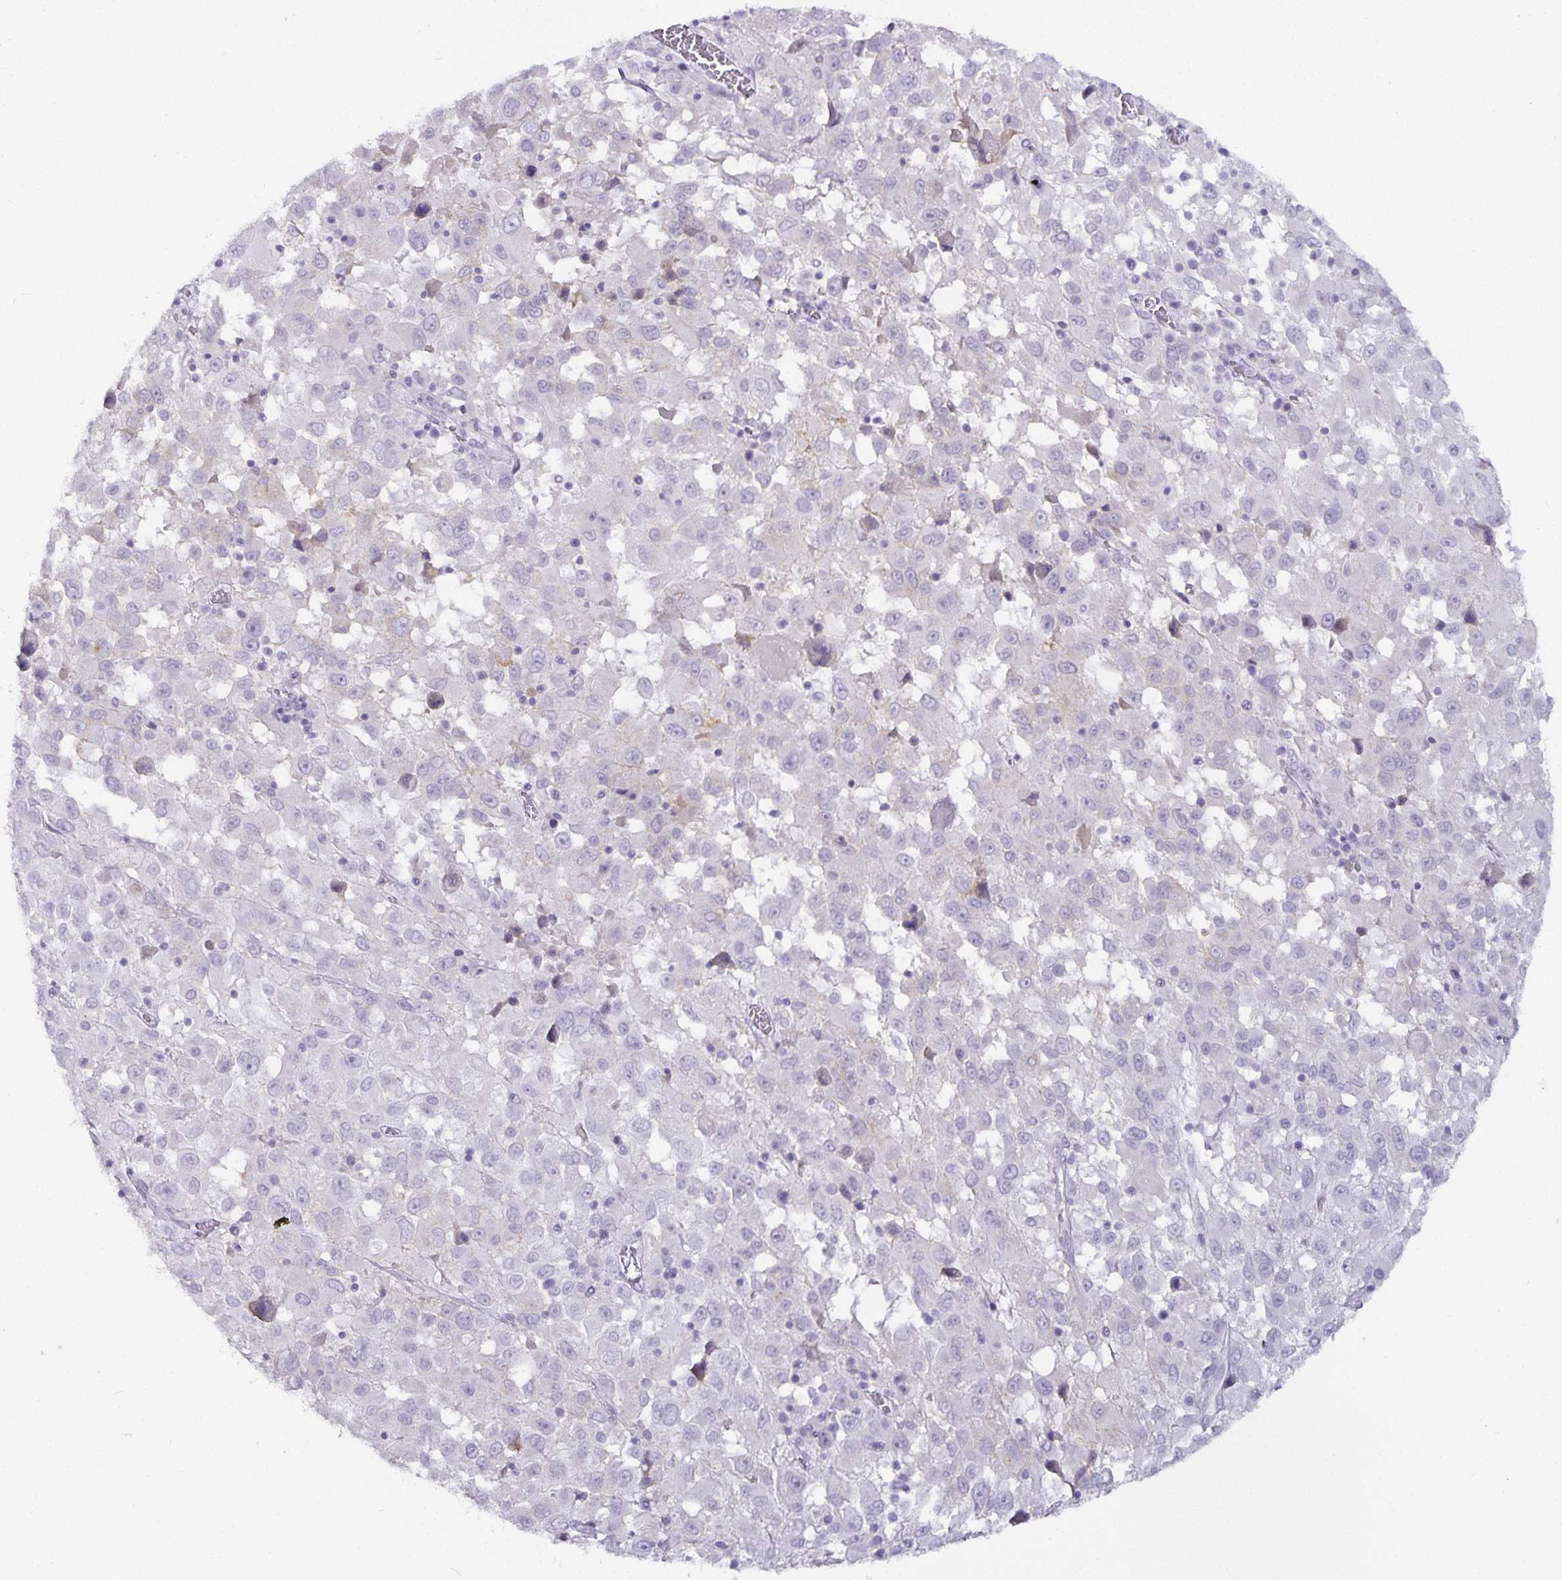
{"staining": {"intensity": "negative", "quantity": "none", "location": "none"}, "tissue": "melanoma", "cell_type": "Tumor cells", "image_type": "cancer", "snomed": [{"axis": "morphology", "description": "Malignant melanoma, Metastatic site"}, {"axis": "topography", "description": "Soft tissue"}], "caption": "Malignant melanoma (metastatic site) stained for a protein using immunohistochemistry (IHC) demonstrates no staining tumor cells.", "gene": "CA12", "patient": {"sex": "male", "age": 50}}